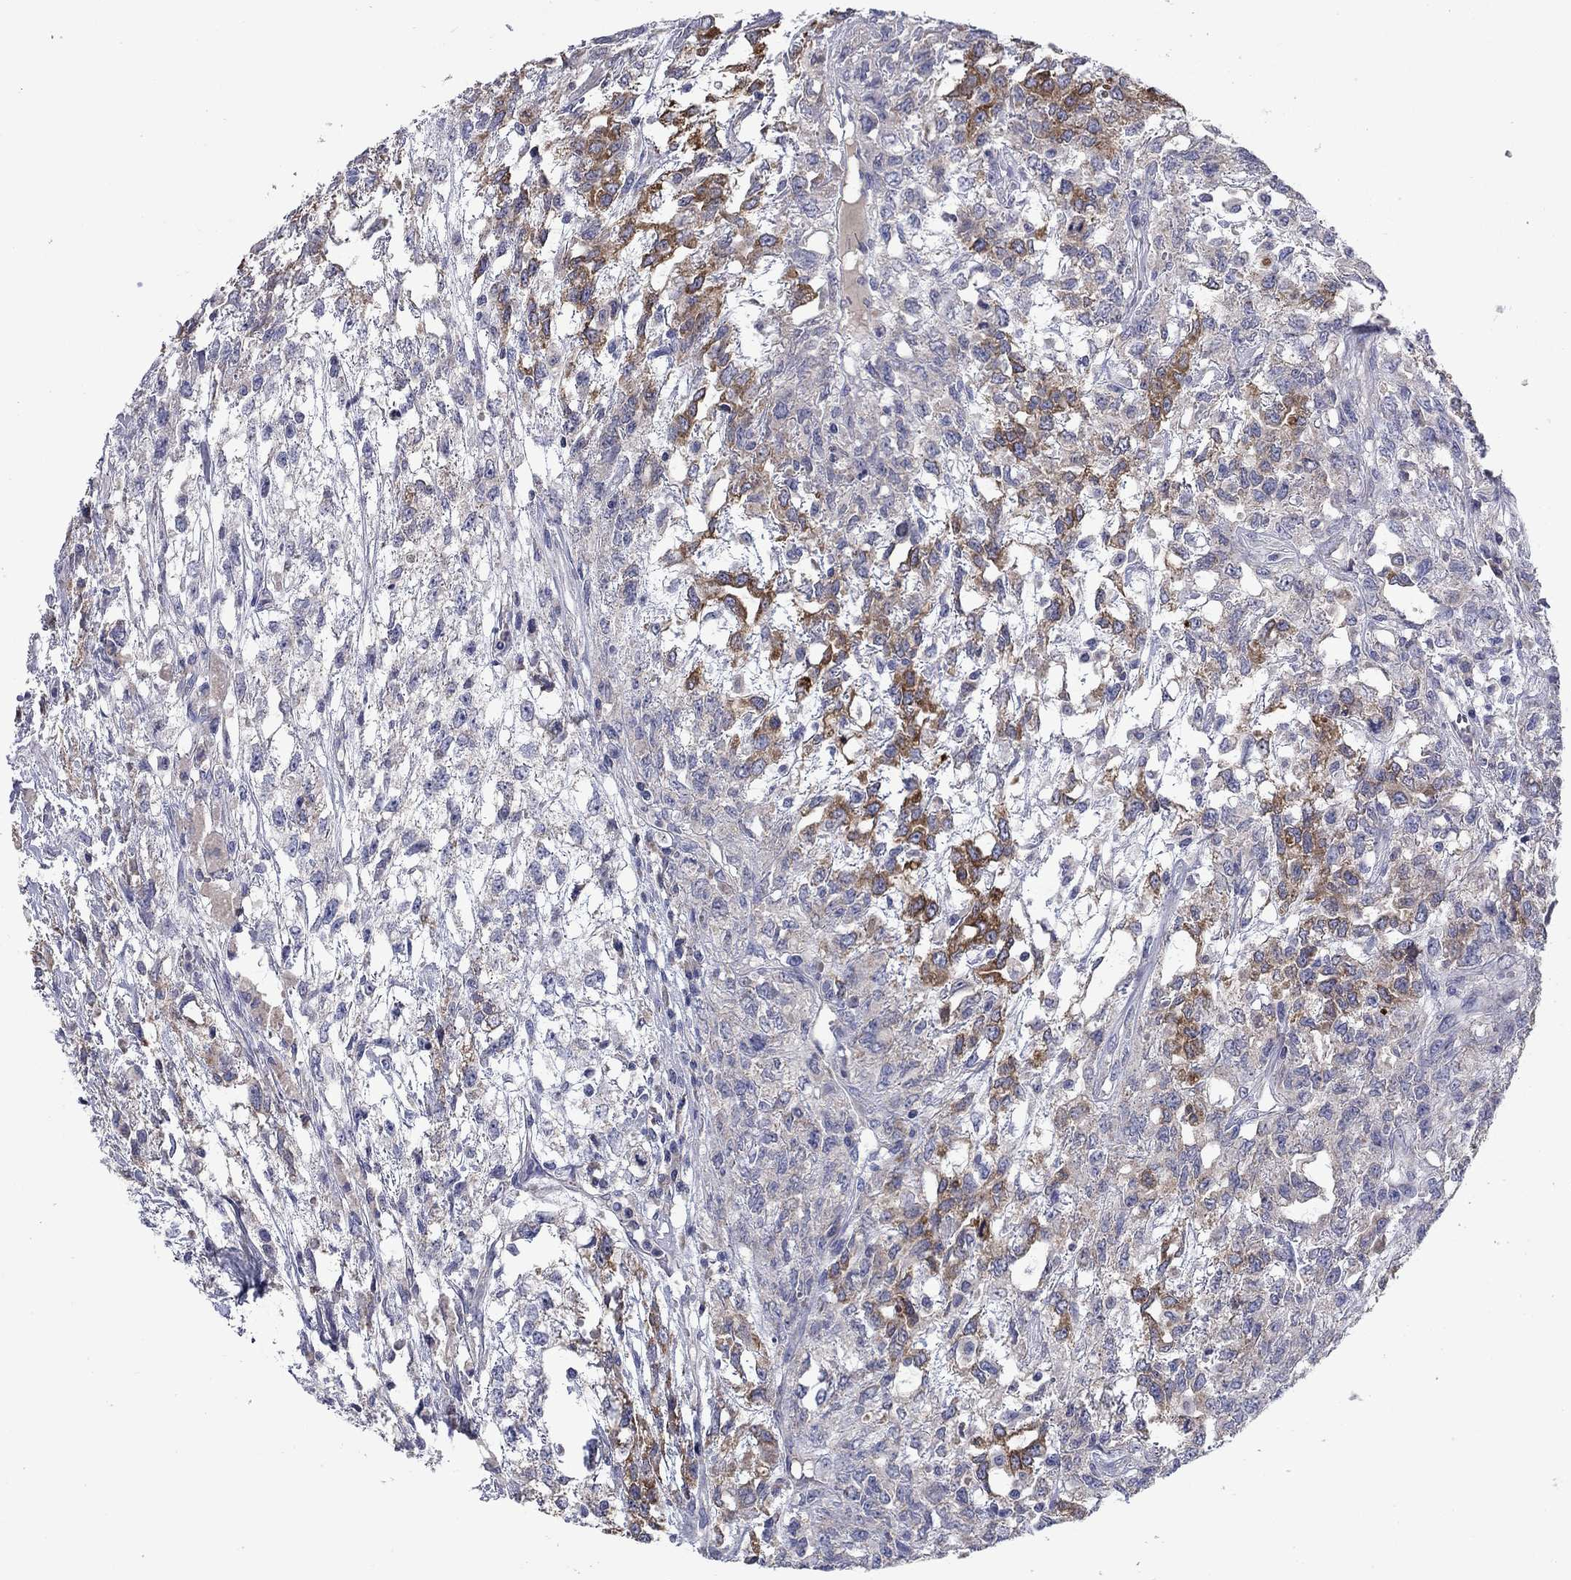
{"staining": {"intensity": "strong", "quantity": "<25%", "location": "cytoplasmic/membranous"}, "tissue": "testis cancer", "cell_type": "Tumor cells", "image_type": "cancer", "snomed": [{"axis": "morphology", "description": "Seminoma, NOS"}, {"axis": "topography", "description": "Testis"}], "caption": "This is a photomicrograph of immunohistochemistry (IHC) staining of testis cancer (seminoma), which shows strong positivity in the cytoplasmic/membranous of tumor cells.", "gene": "FRK", "patient": {"sex": "male", "age": 52}}